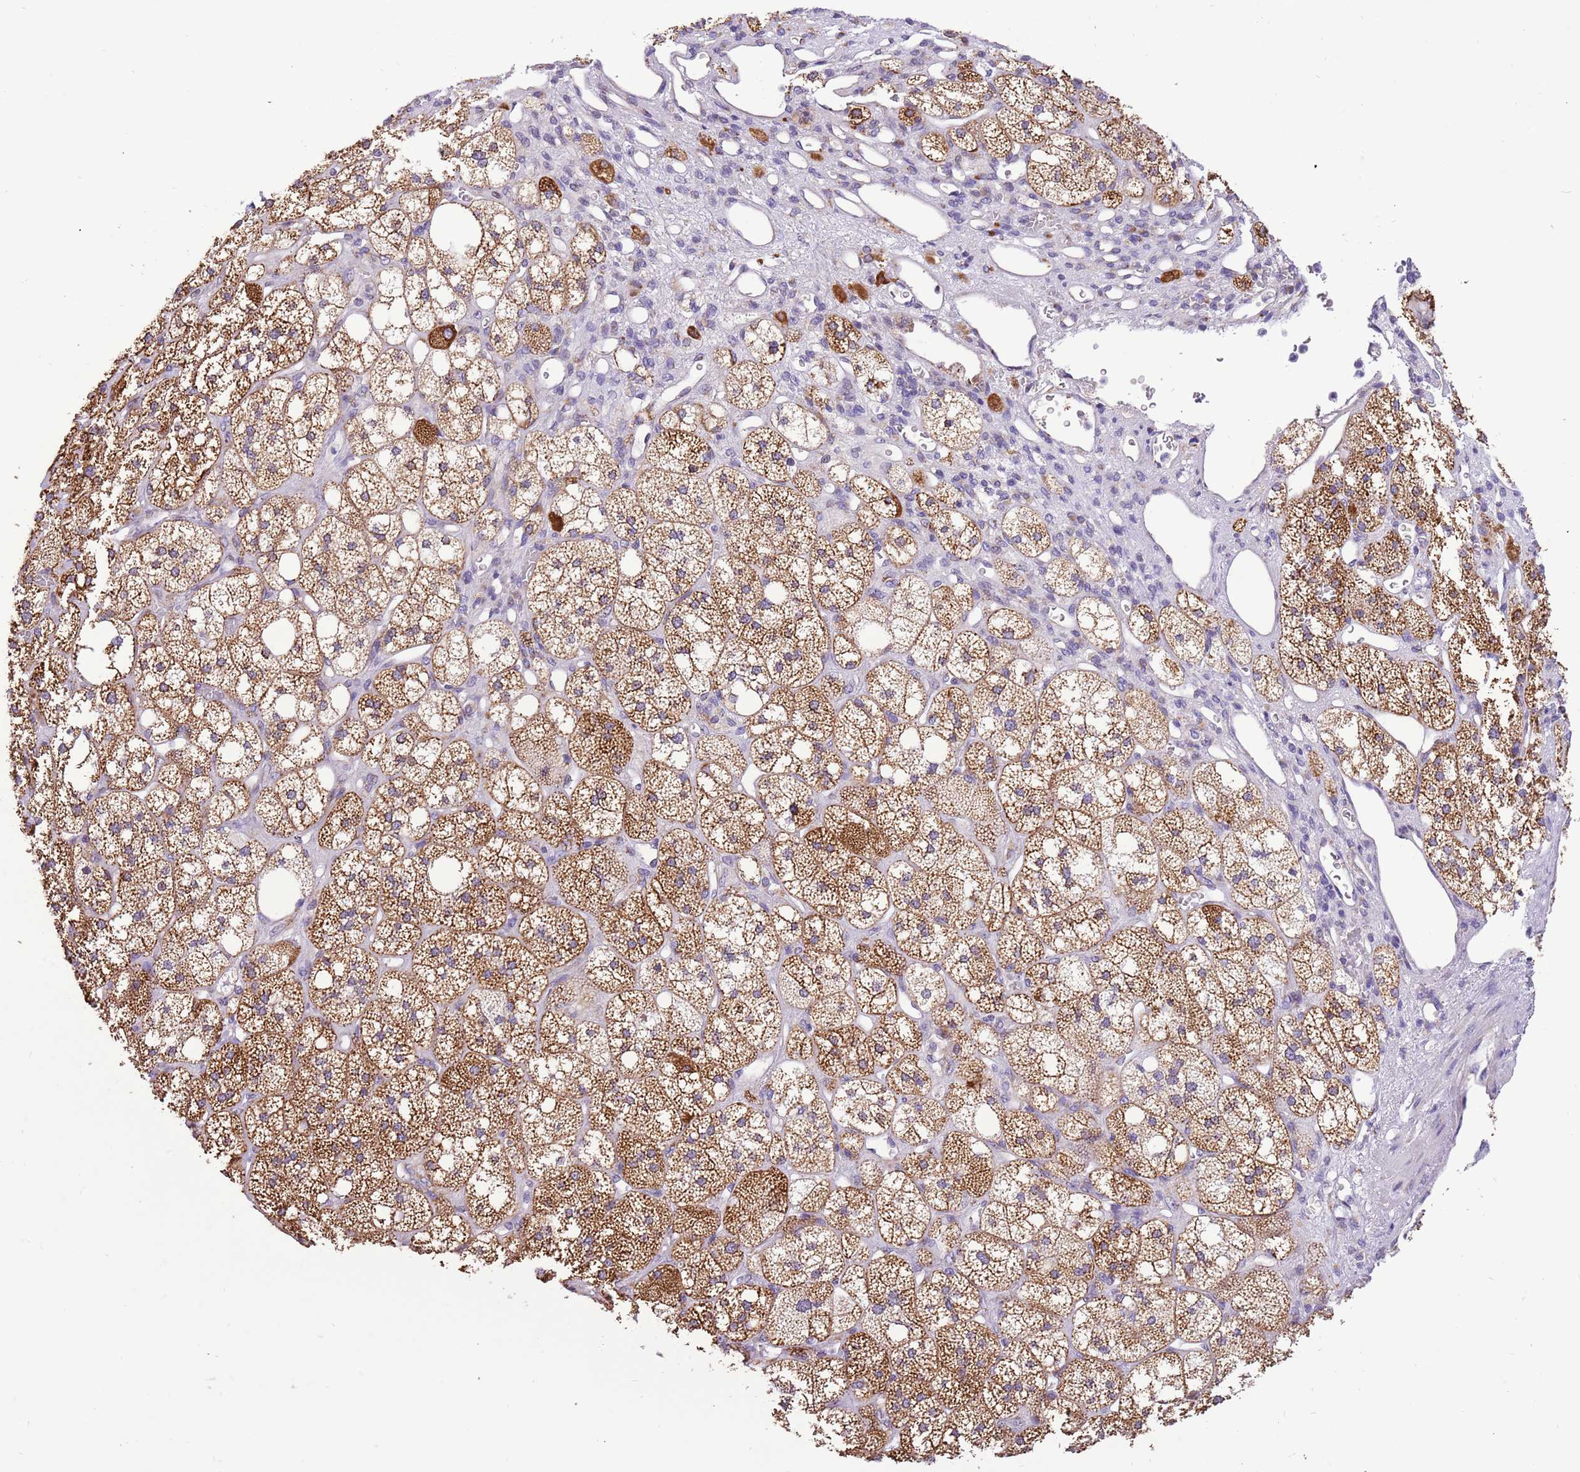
{"staining": {"intensity": "strong", "quantity": ">75%", "location": "cytoplasmic/membranous"}, "tissue": "adrenal gland", "cell_type": "Glandular cells", "image_type": "normal", "snomed": [{"axis": "morphology", "description": "Normal tissue, NOS"}, {"axis": "topography", "description": "Adrenal gland"}], "caption": "Protein staining of benign adrenal gland exhibits strong cytoplasmic/membranous staining in approximately >75% of glandular cells. (Stains: DAB in brown, nuclei in blue, Microscopy: brightfield microscopy at high magnification).", "gene": "COX17", "patient": {"sex": "male", "age": 61}}